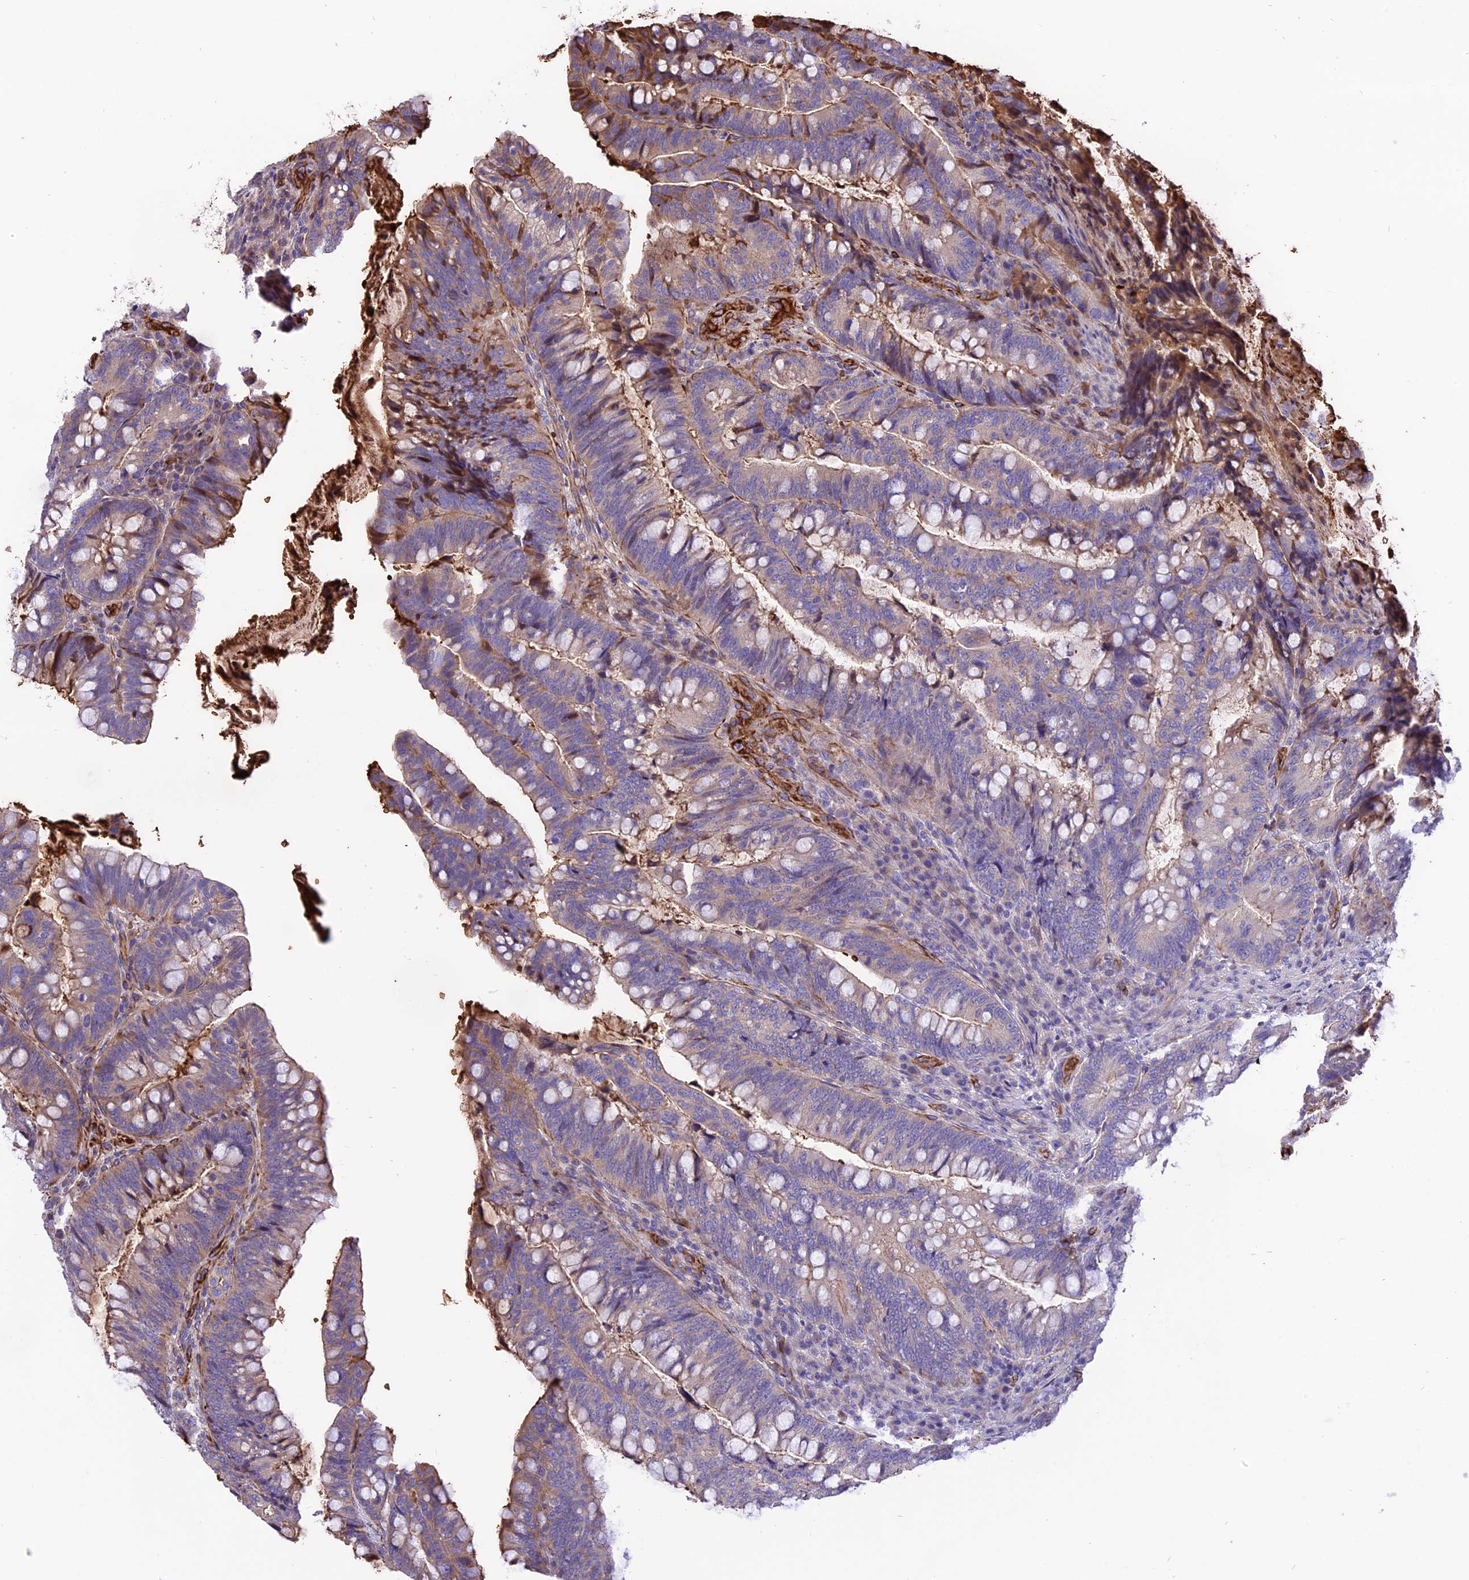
{"staining": {"intensity": "moderate", "quantity": "<25%", "location": "cytoplasmic/membranous"}, "tissue": "colorectal cancer", "cell_type": "Tumor cells", "image_type": "cancer", "snomed": [{"axis": "morphology", "description": "Adenocarcinoma, NOS"}, {"axis": "topography", "description": "Colon"}], "caption": "Adenocarcinoma (colorectal) stained with a protein marker reveals moderate staining in tumor cells.", "gene": "TTC4", "patient": {"sex": "female", "age": 66}}